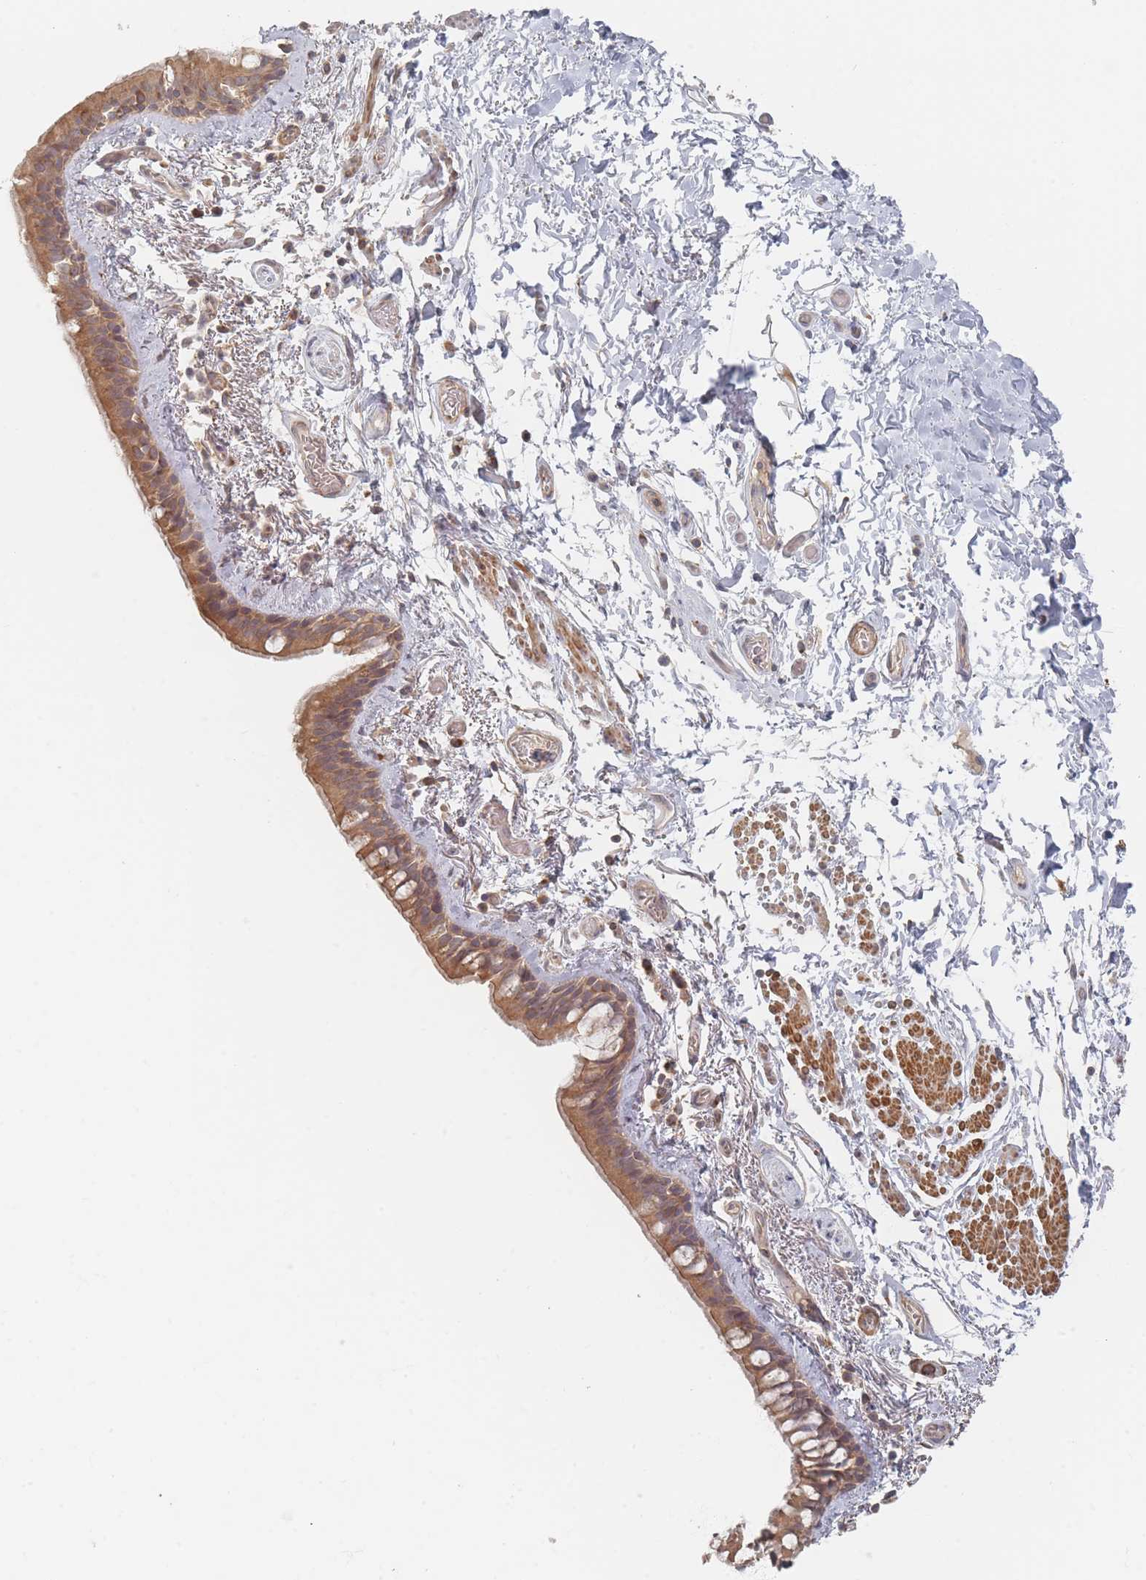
{"staining": {"intensity": "moderate", "quantity": ">75%", "location": "cytoplasmic/membranous"}, "tissue": "bronchus", "cell_type": "Respiratory epithelial cells", "image_type": "normal", "snomed": [{"axis": "morphology", "description": "Normal tissue, NOS"}, {"axis": "topography", "description": "Cartilage tissue"}], "caption": "A histopathology image showing moderate cytoplasmic/membranous staining in approximately >75% of respiratory epithelial cells in benign bronchus, as visualized by brown immunohistochemical staining.", "gene": "GLE1", "patient": {"sex": "male", "age": 63}}